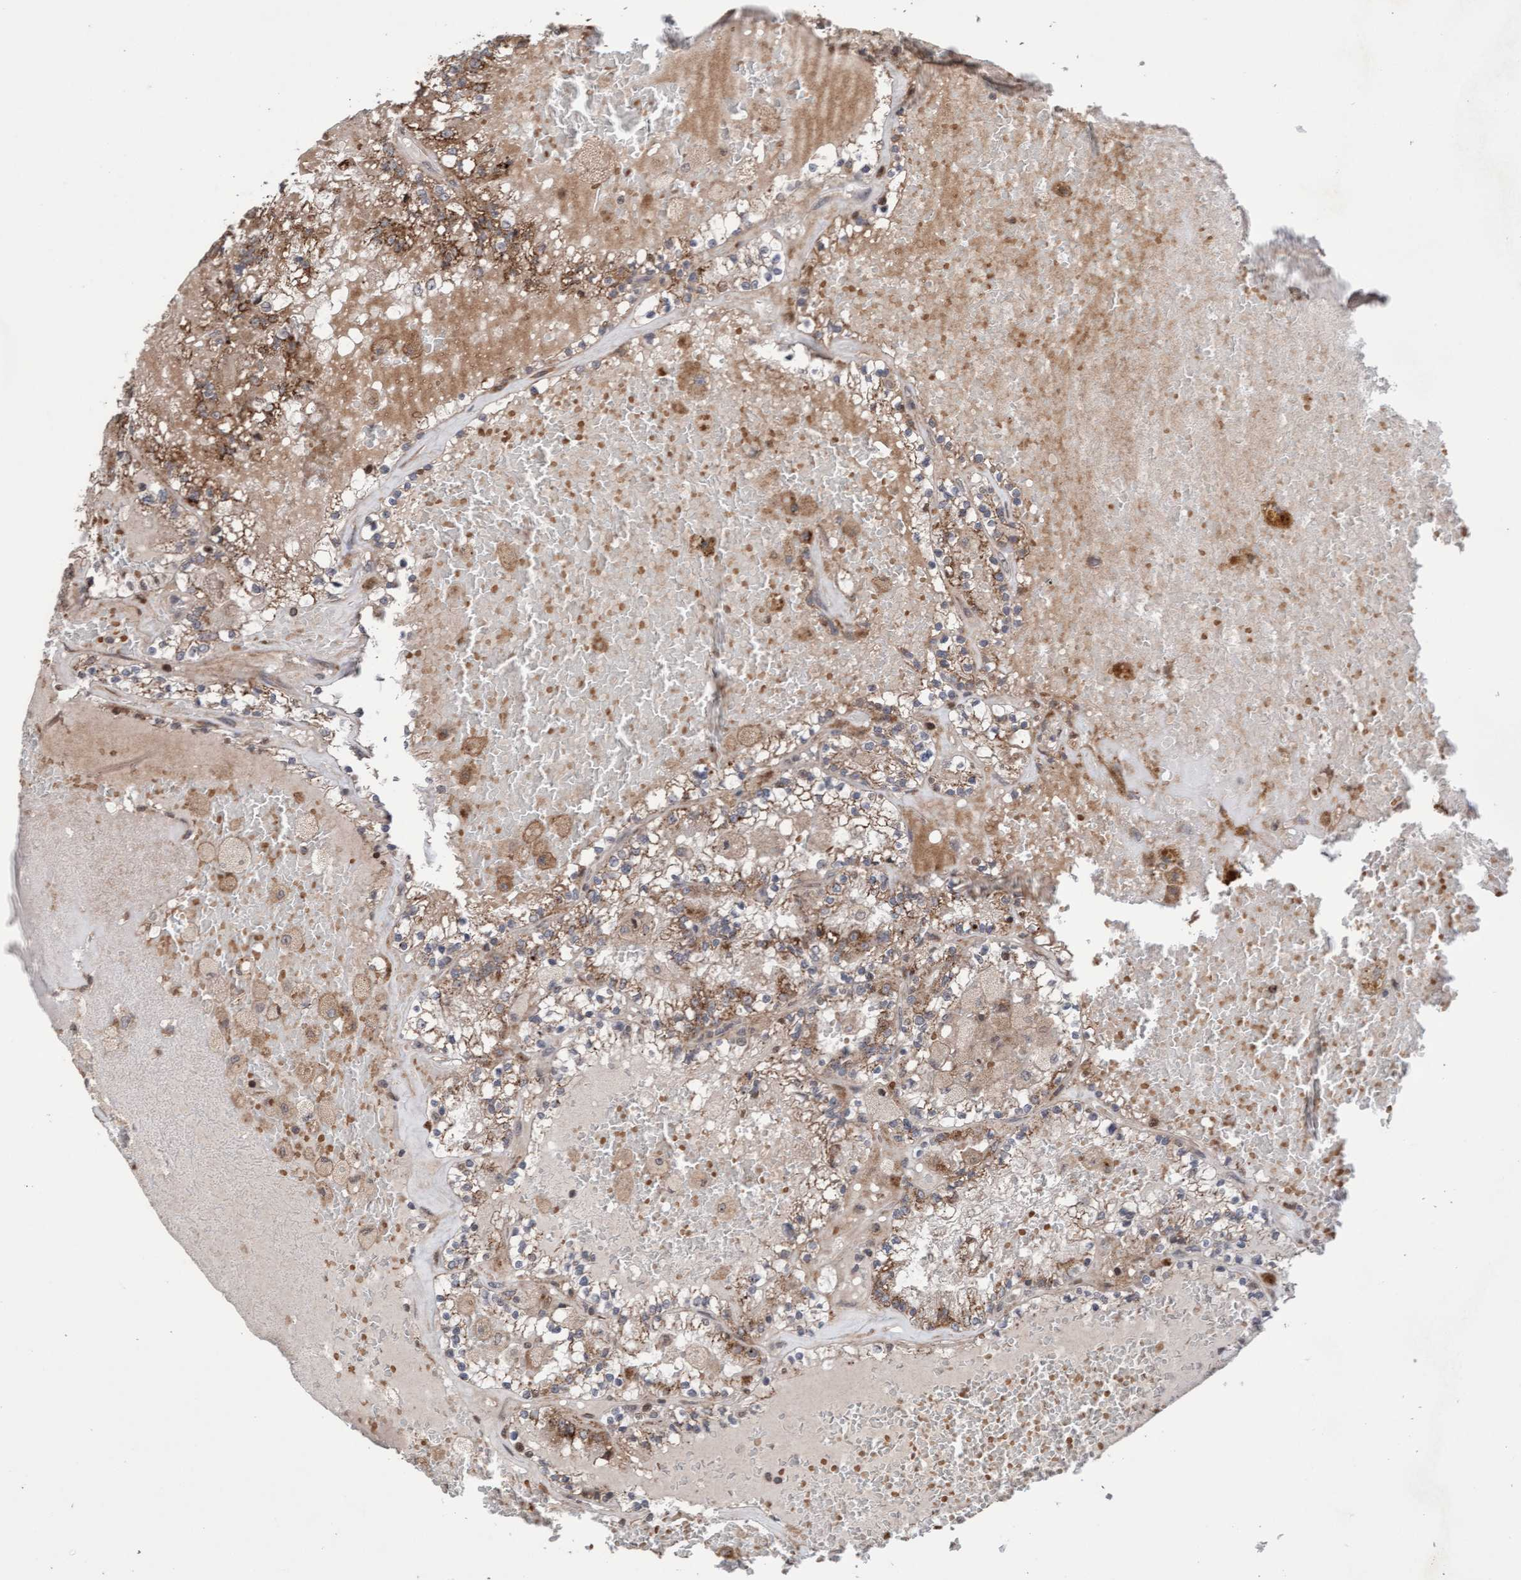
{"staining": {"intensity": "moderate", "quantity": ">75%", "location": "cytoplasmic/membranous"}, "tissue": "renal cancer", "cell_type": "Tumor cells", "image_type": "cancer", "snomed": [{"axis": "morphology", "description": "Adenocarcinoma, NOS"}, {"axis": "topography", "description": "Kidney"}], "caption": "This is a micrograph of immunohistochemistry (IHC) staining of renal cancer (adenocarcinoma), which shows moderate staining in the cytoplasmic/membranous of tumor cells.", "gene": "PECR", "patient": {"sex": "female", "age": 56}}